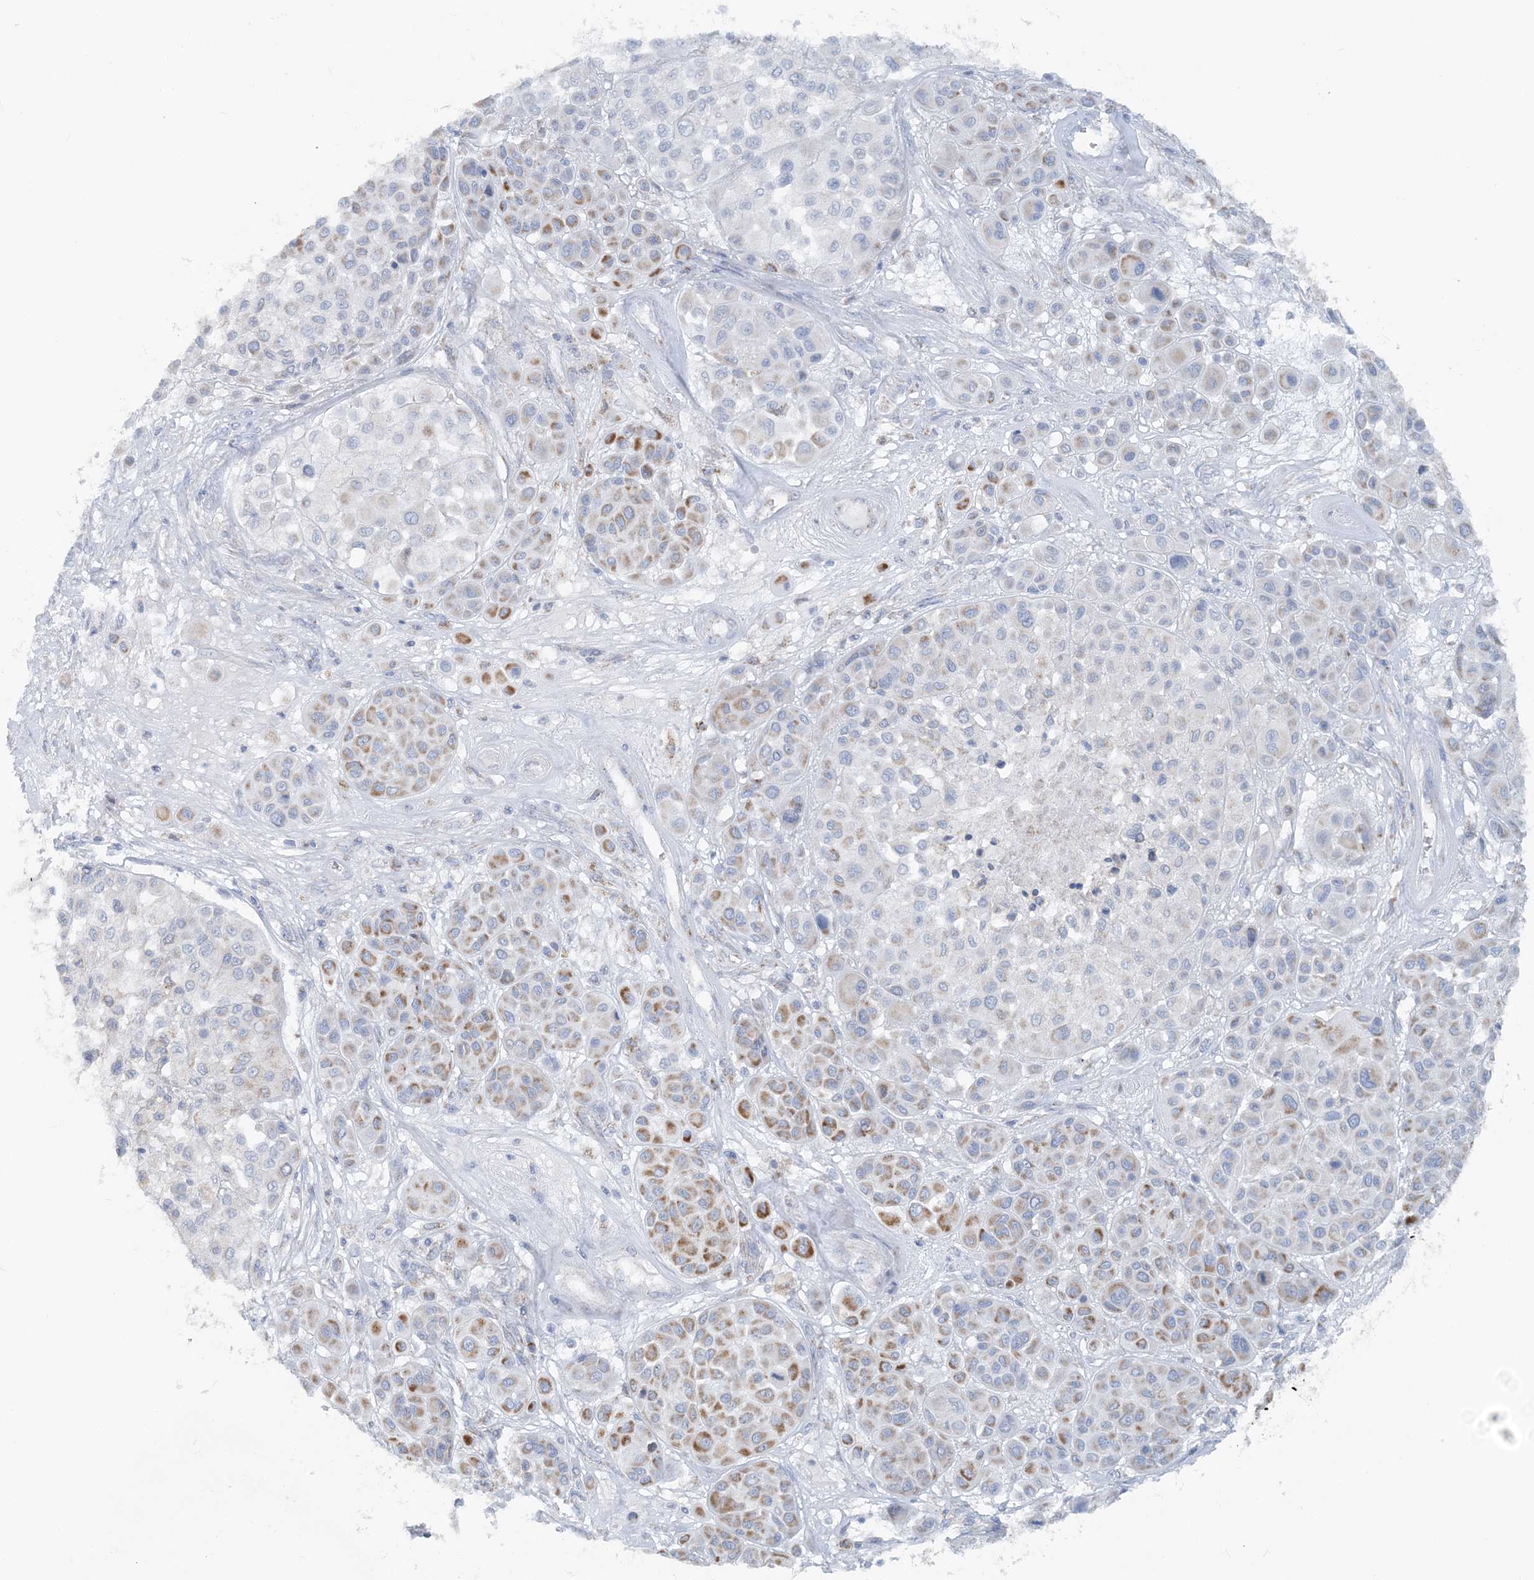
{"staining": {"intensity": "moderate", "quantity": "25%-75%", "location": "cytoplasmic/membranous"}, "tissue": "melanoma", "cell_type": "Tumor cells", "image_type": "cancer", "snomed": [{"axis": "morphology", "description": "Malignant melanoma, Metastatic site"}, {"axis": "topography", "description": "Soft tissue"}], "caption": "Moderate cytoplasmic/membranous staining for a protein is identified in about 25%-75% of tumor cells of melanoma using immunohistochemistry (IHC).", "gene": "PCCB", "patient": {"sex": "male", "age": 41}}